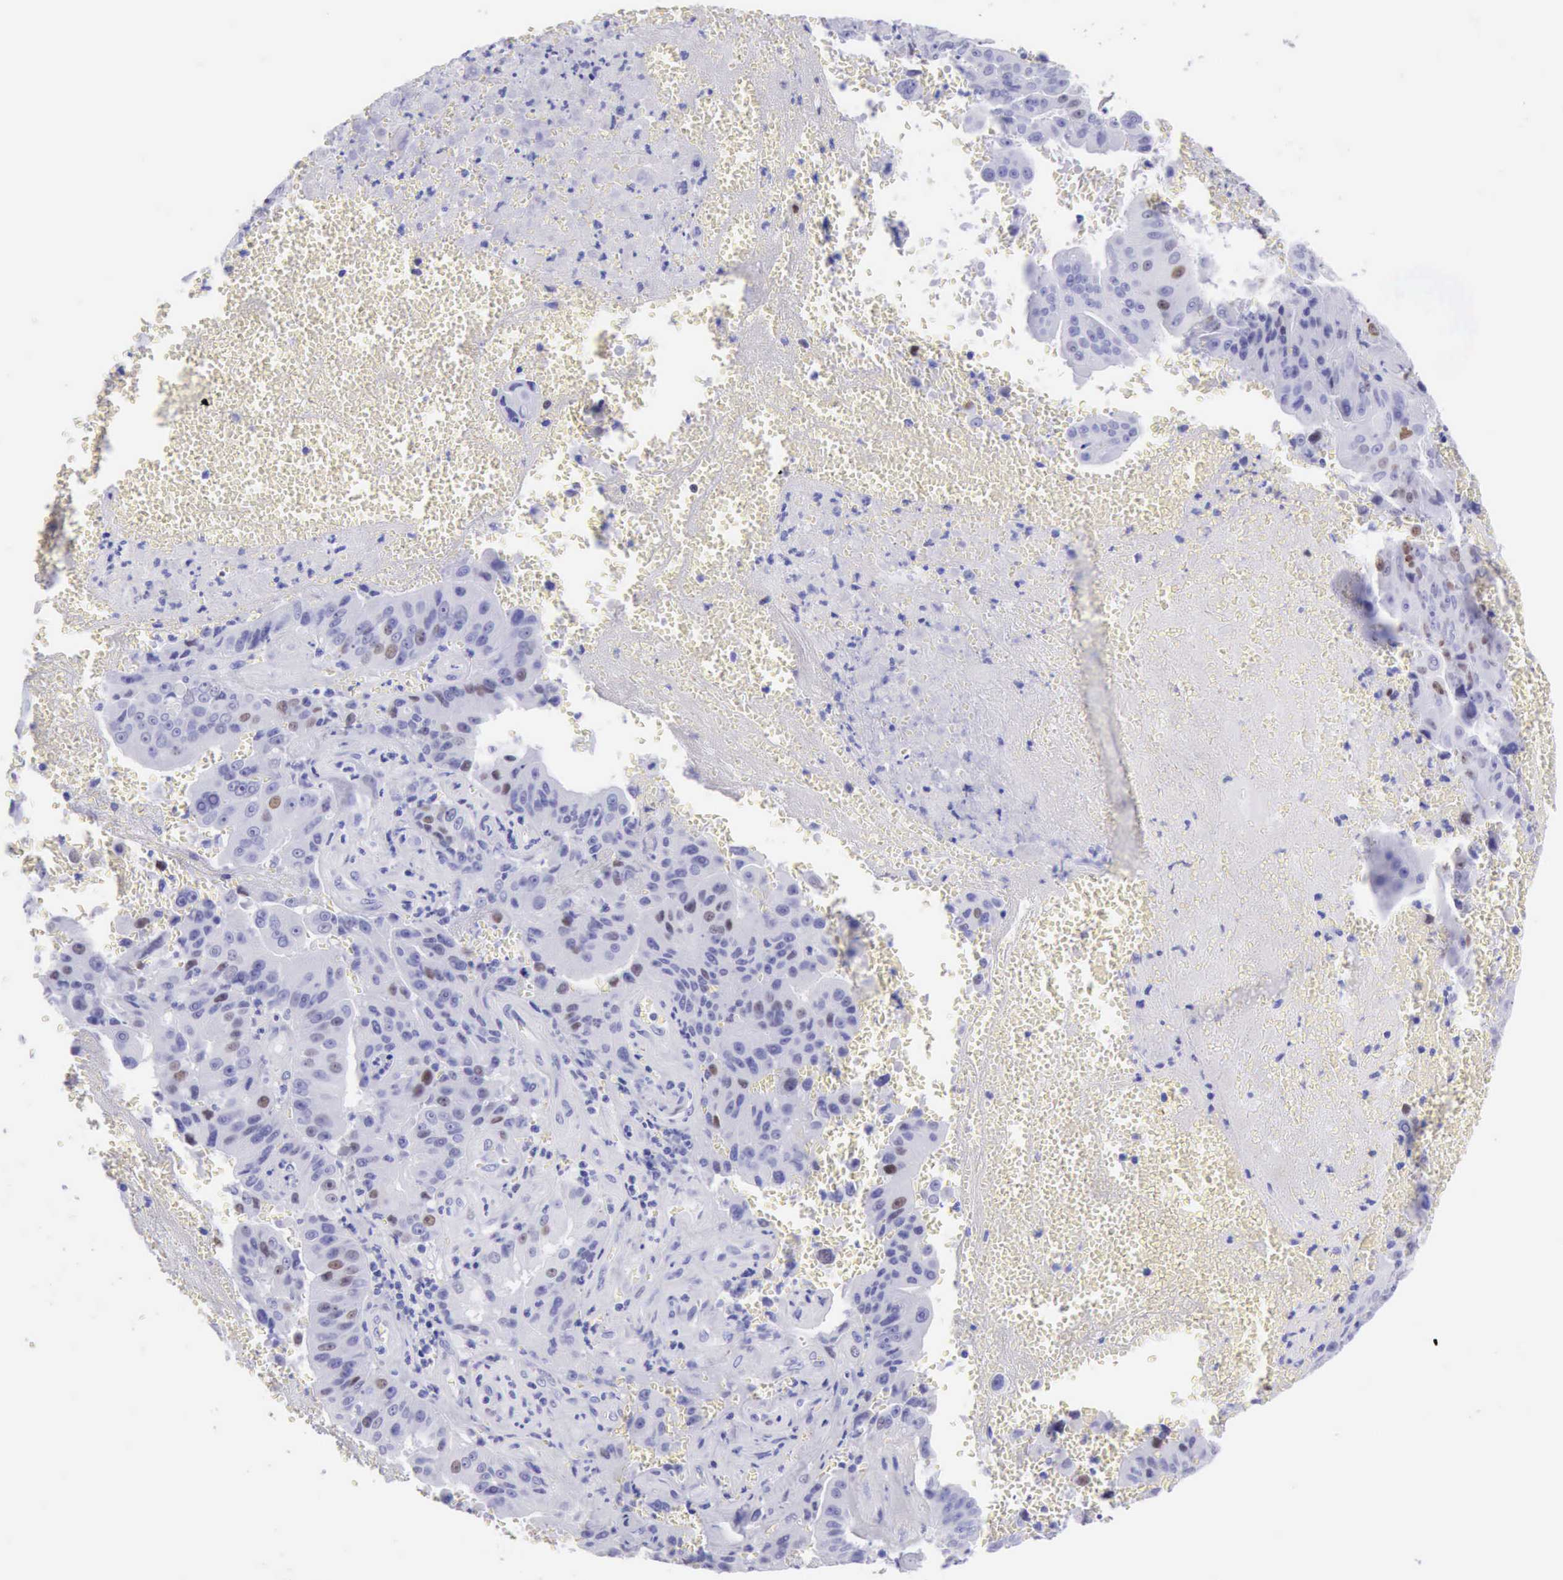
{"staining": {"intensity": "moderate", "quantity": "<25%", "location": "nuclear"}, "tissue": "liver cancer", "cell_type": "Tumor cells", "image_type": "cancer", "snomed": [{"axis": "morphology", "description": "Cholangiocarcinoma"}, {"axis": "topography", "description": "Liver"}], "caption": "Moderate nuclear protein positivity is appreciated in about <25% of tumor cells in liver cholangiocarcinoma.", "gene": "MCM2", "patient": {"sex": "female", "age": 79}}